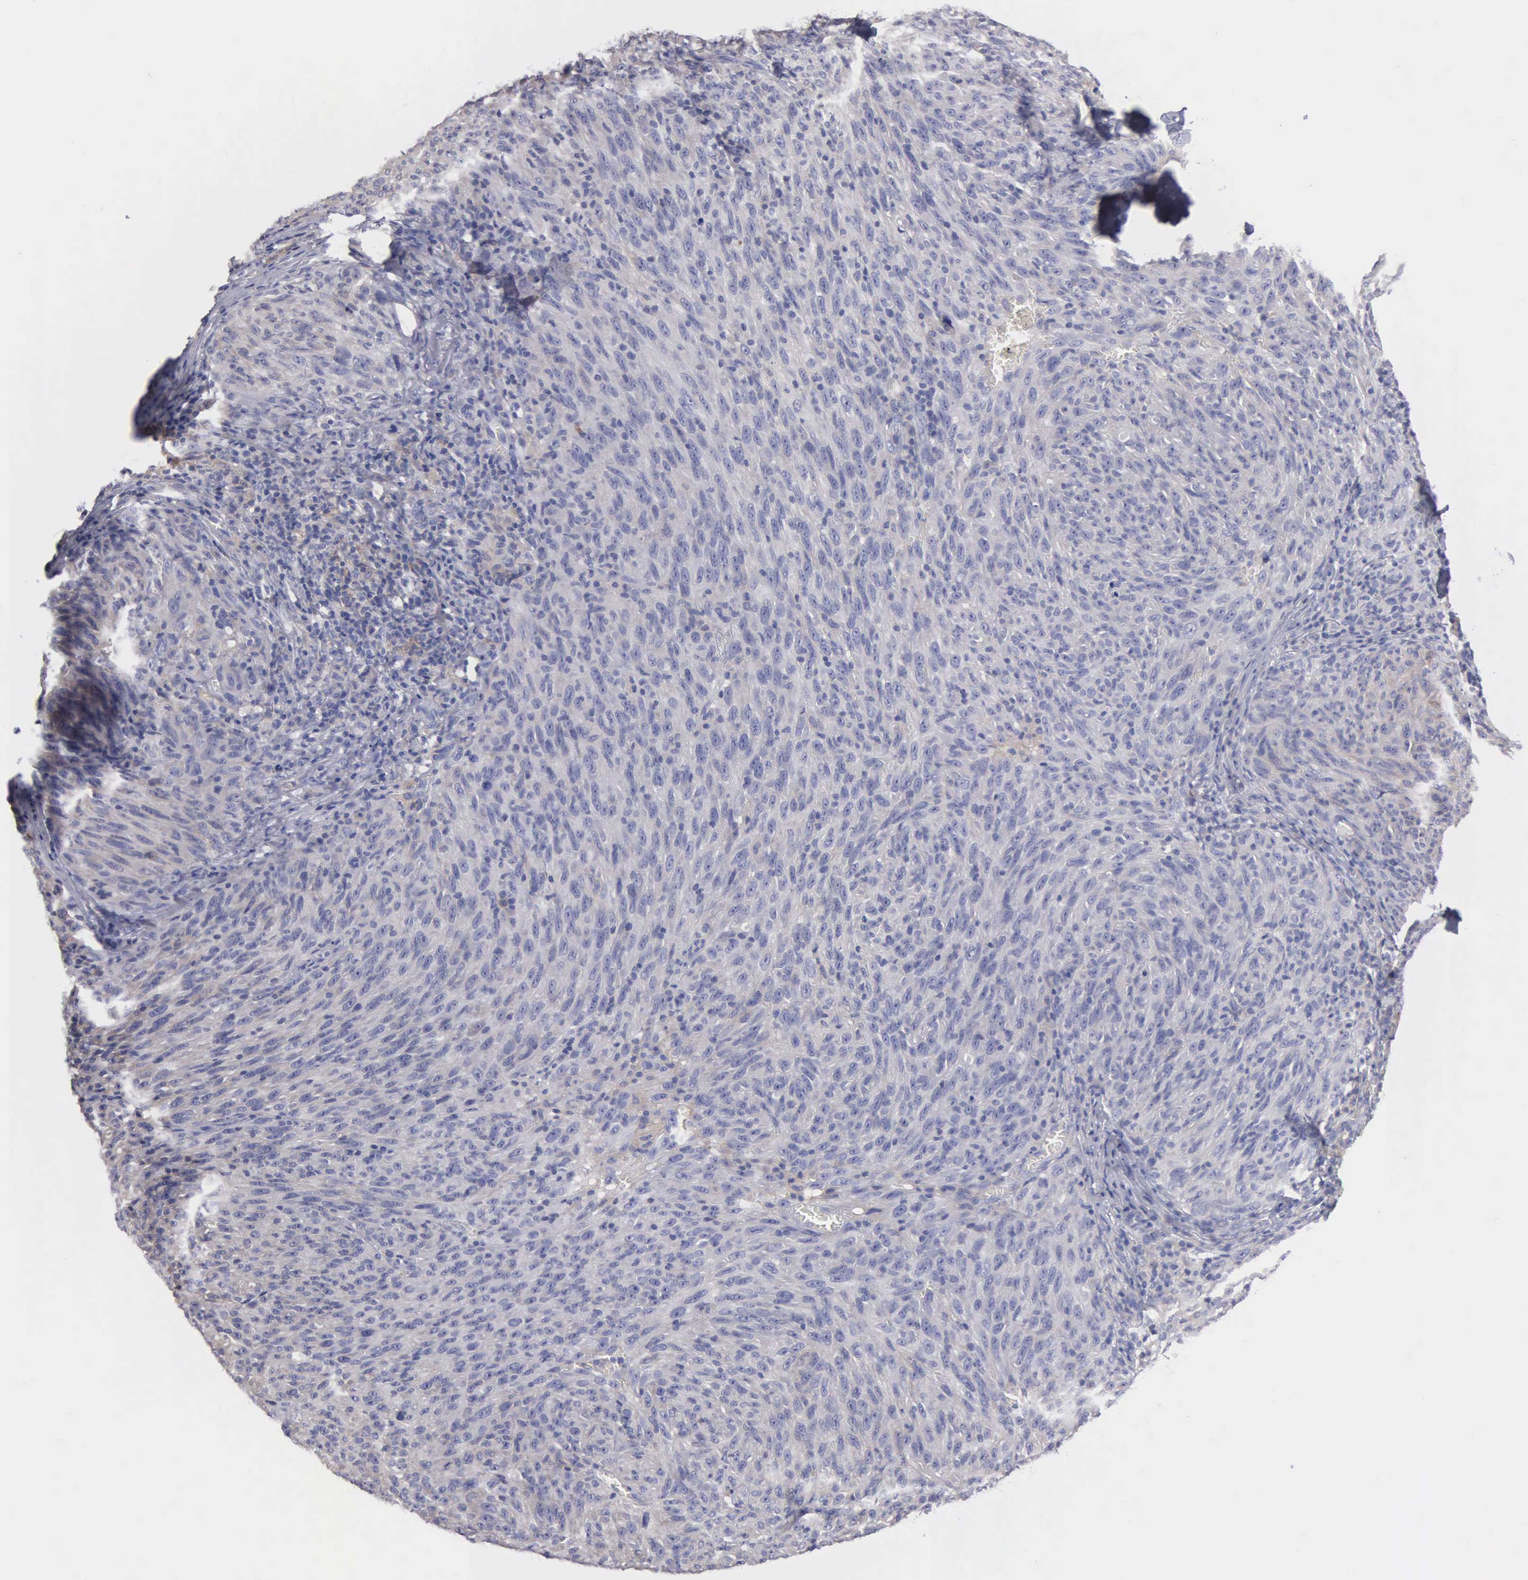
{"staining": {"intensity": "negative", "quantity": "none", "location": "none"}, "tissue": "melanoma", "cell_type": "Tumor cells", "image_type": "cancer", "snomed": [{"axis": "morphology", "description": "Malignant melanoma, NOS"}, {"axis": "topography", "description": "Skin"}], "caption": "Micrograph shows no significant protein expression in tumor cells of melanoma.", "gene": "PTGS2", "patient": {"sex": "male", "age": 76}}